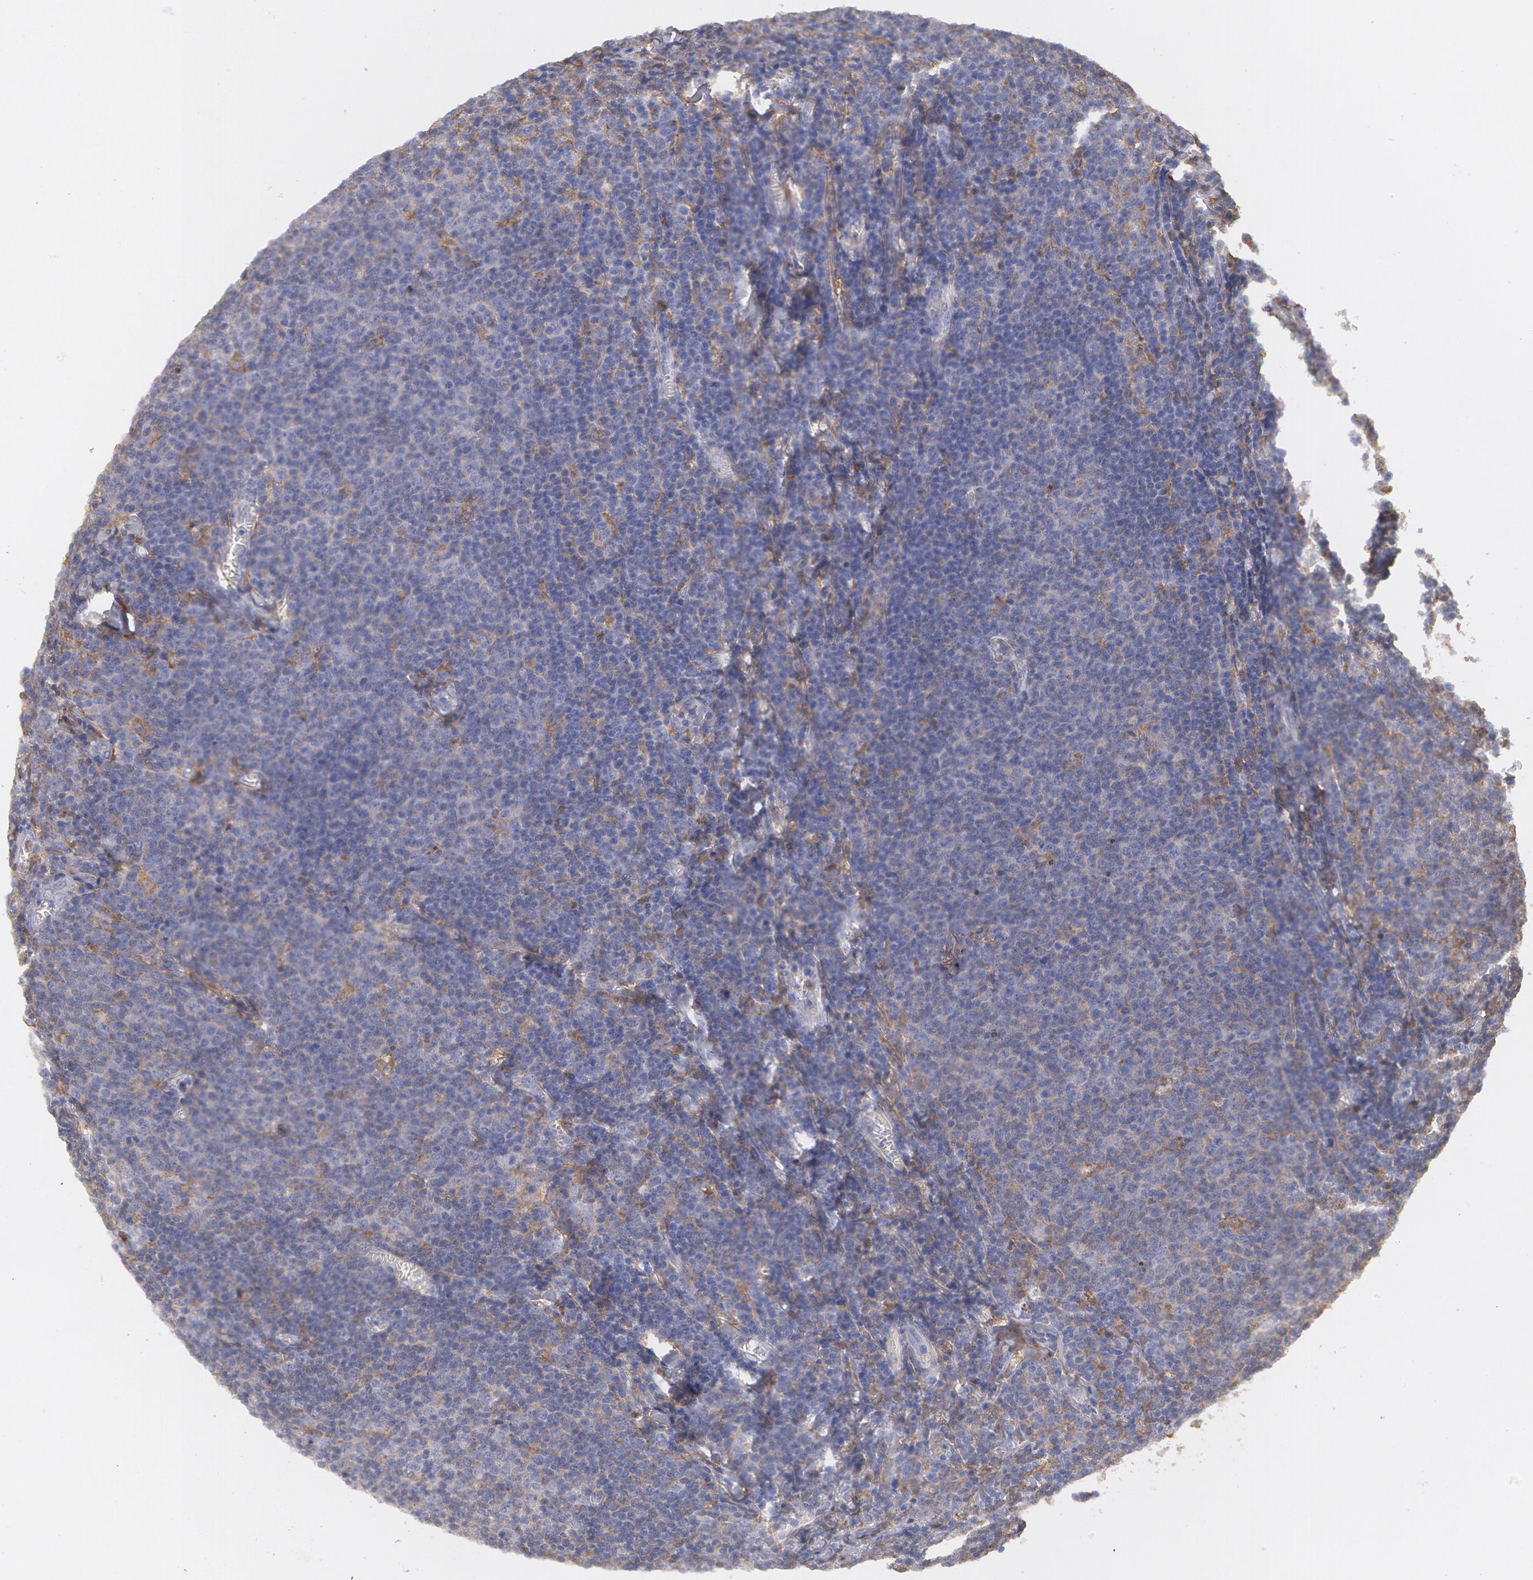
{"staining": {"intensity": "weak", "quantity": "25%-75%", "location": "cytoplasmic/membranous"}, "tissue": "lymphoma", "cell_type": "Tumor cells", "image_type": "cancer", "snomed": [{"axis": "morphology", "description": "Malignant lymphoma, non-Hodgkin's type, Low grade"}, {"axis": "topography", "description": "Lymph node"}], "caption": "An image showing weak cytoplasmic/membranous positivity in about 25%-75% of tumor cells in lymphoma, as visualized by brown immunohistochemical staining.", "gene": "SYK", "patient": {"sex": "male", "age": 74}}